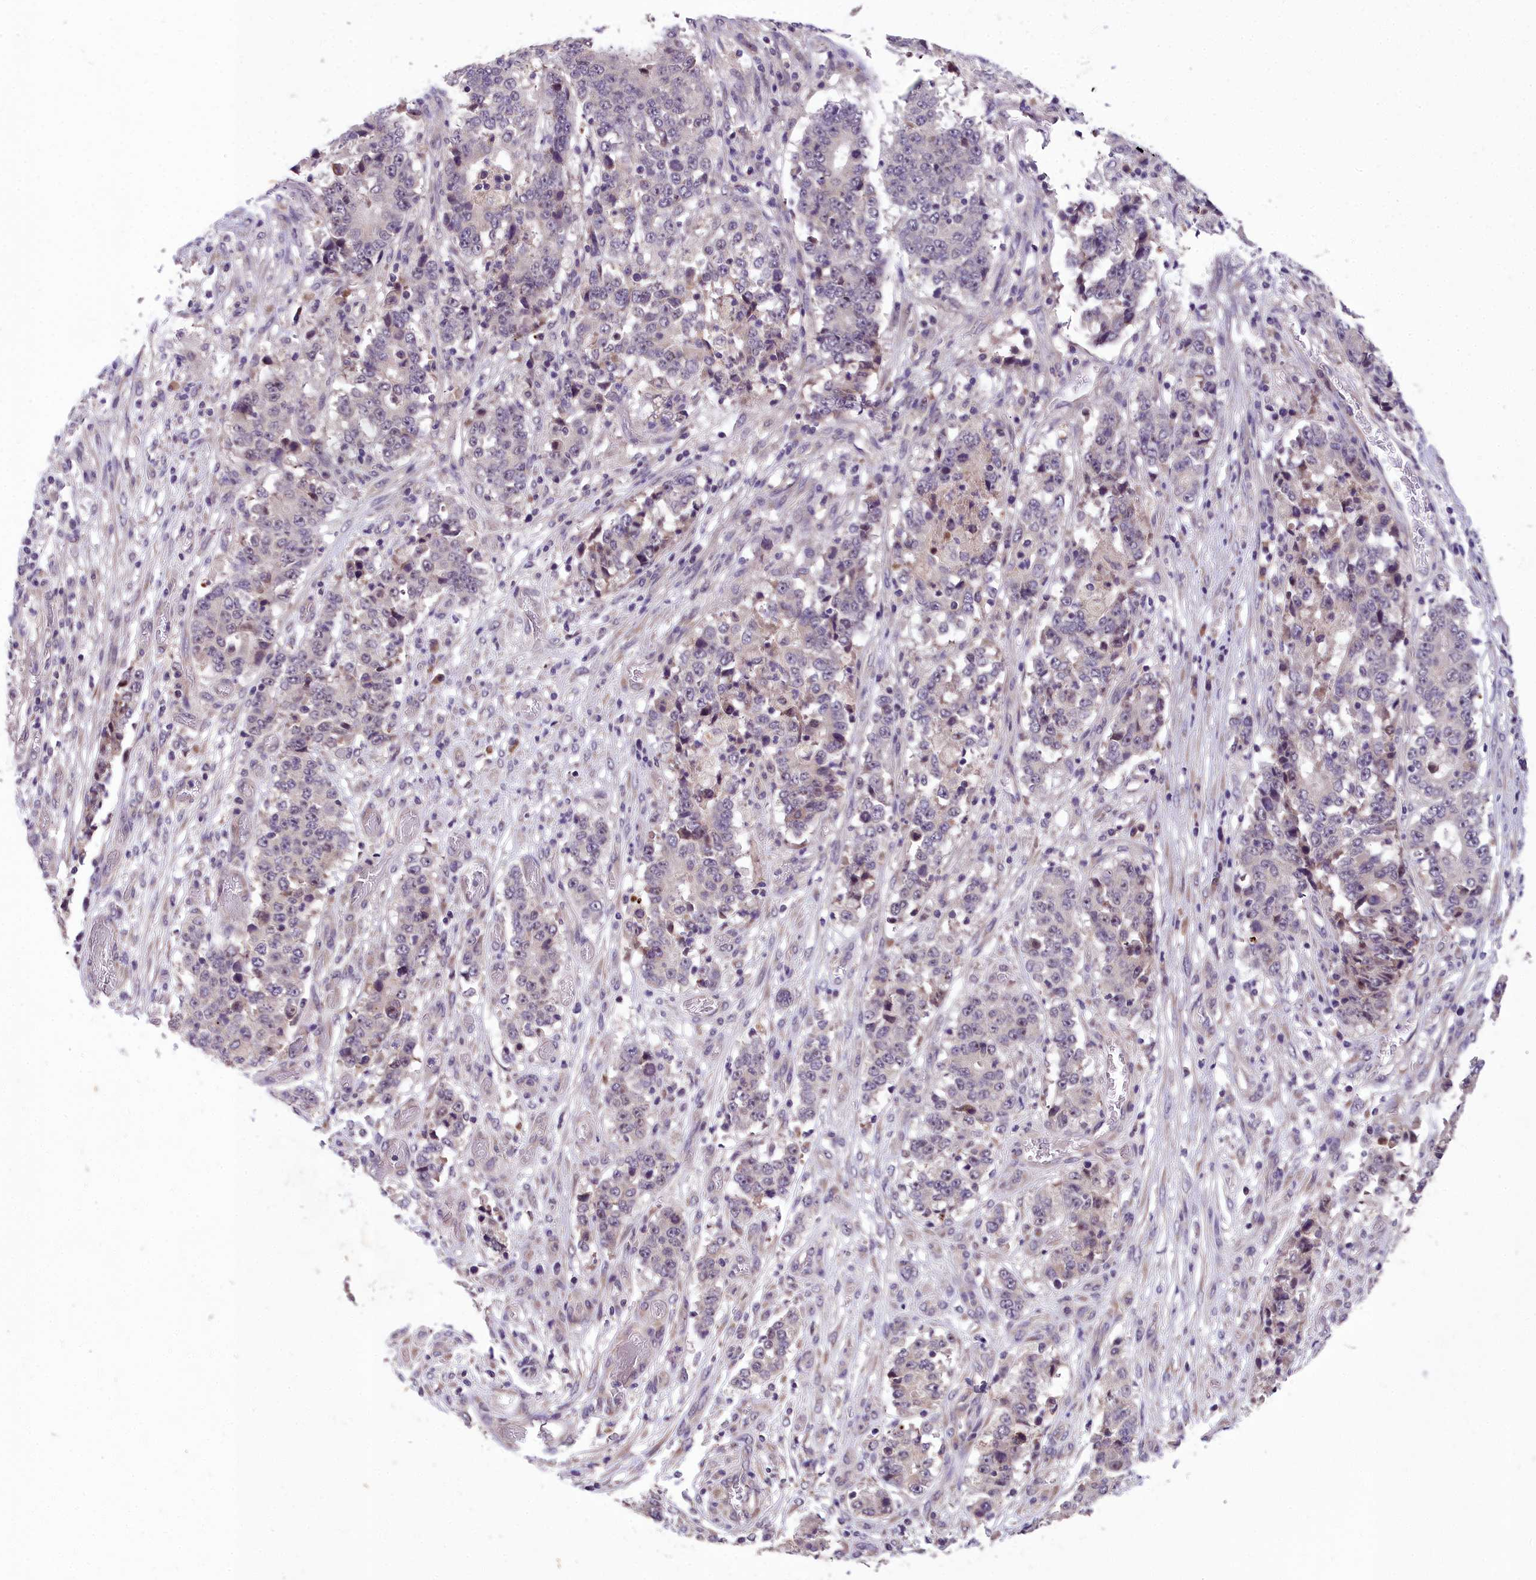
{"staining": {"intensity": "negative", "quantity": "none", "location": "none"}, "tissue": "stomach cancer", "cell_type": "Tumor cells", "image_type": "cancer", "snomed": [{"axis": "morphology", "description": "Adenocarcinoma, NOS"}, {"axis": "topography", "description": "Stomach"}], "caption": "Immunohistochemical staining of human stomach adenocarcinoma demonstrates no significant positivity in tumor cells.", "gene": "ZNF333", "patient": {"sex": "male", "age": 59}}